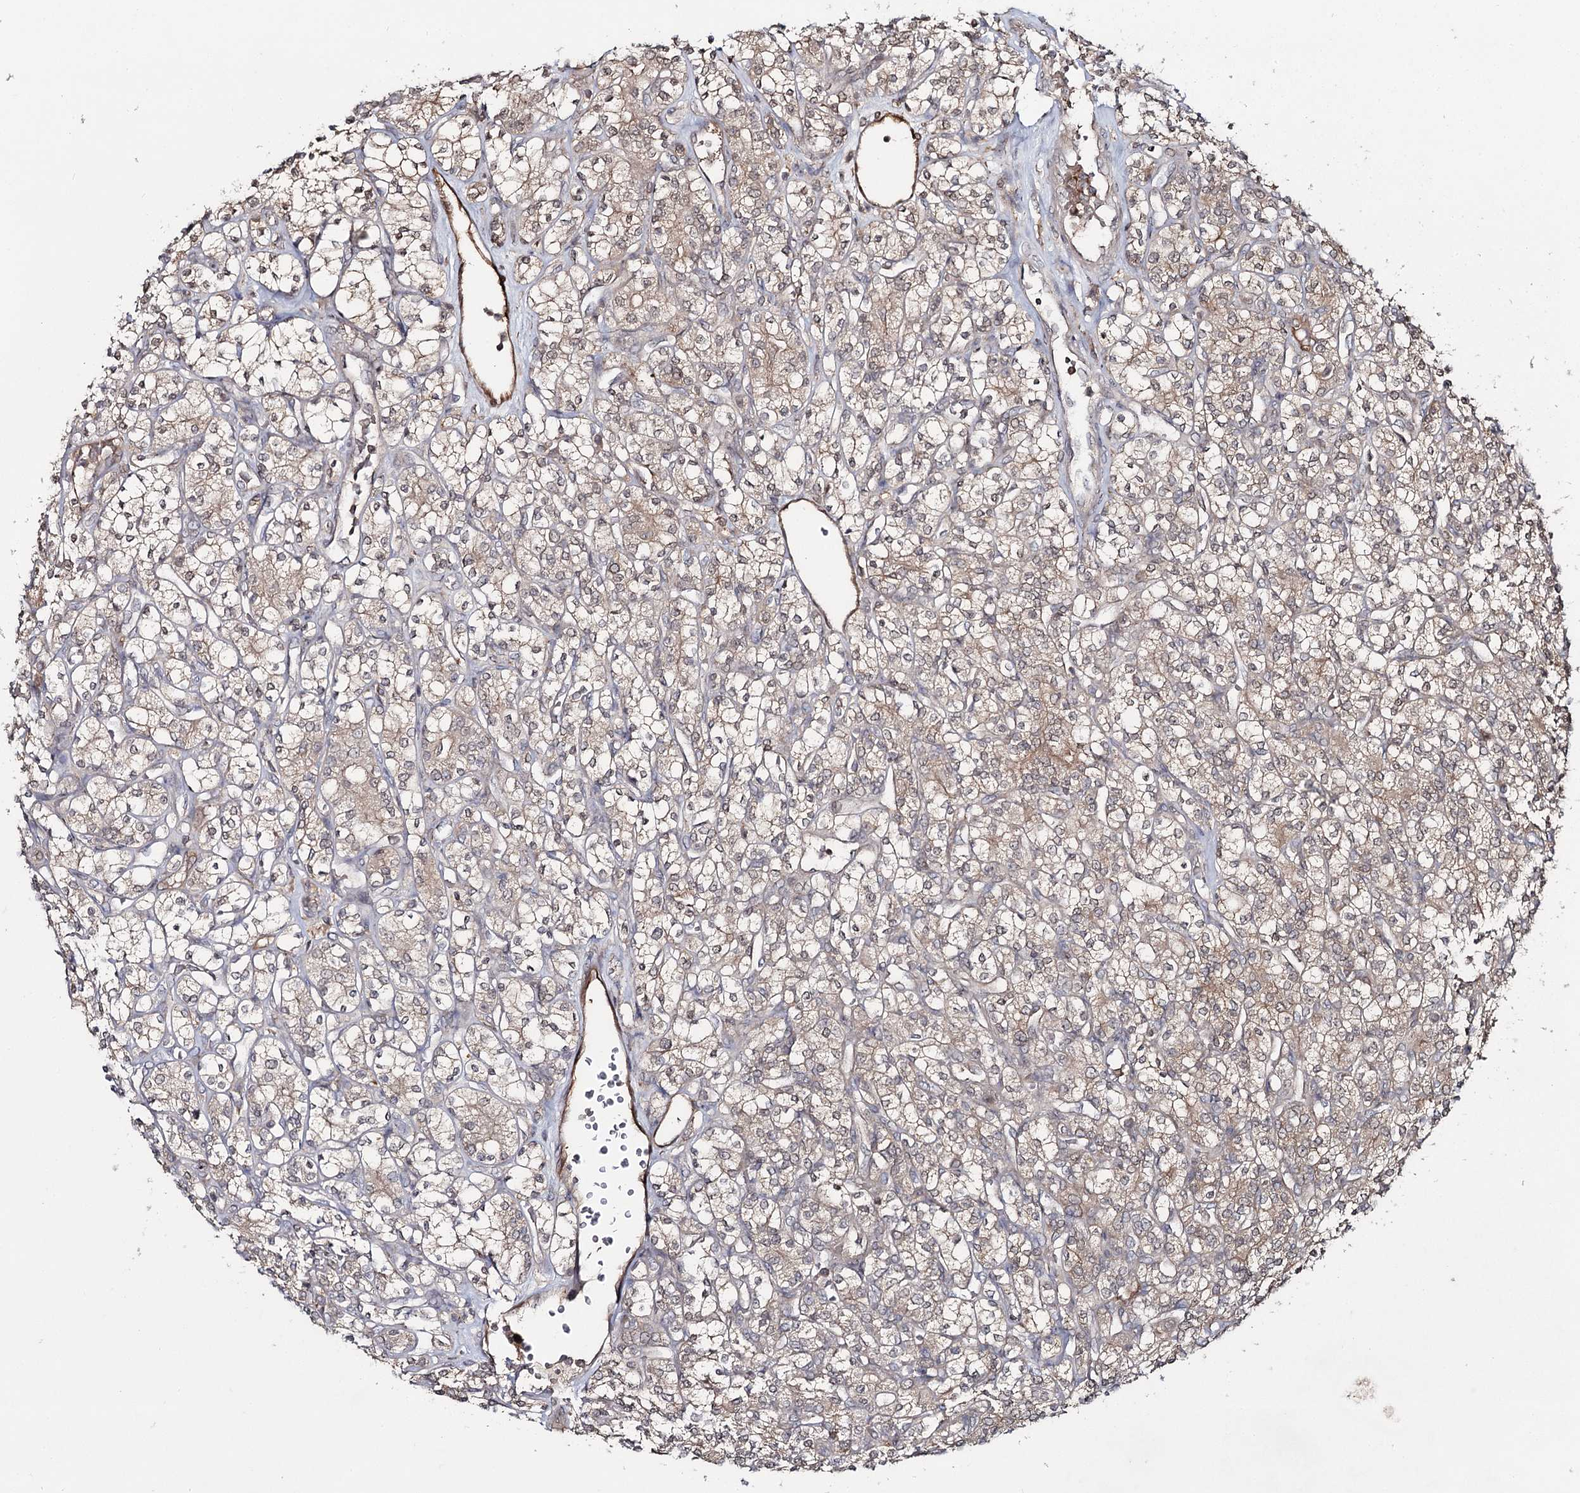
{"staining": {"intensity": "weak", "quantity": "25%-75%", "location": "cytoplasmic/membranous"}, "tissue": "renal cancer", "cell_type": "Tumor cells", "image_type": "cancer", "snomed": [{"axis": "morphology", "description": "Adenocarcinoma, NOS"}, {"axis": "topography", "description": "Kidney"}], "caption": "IHC (DAB) staining of renal cancer exhibits weak cytoplasmic/membranous protein staining in approximately 25%-75% of tumor cells. (DAB IHC with brightfield microscopy, high magnification).", "gene": "WDR44", "patient": {"sex": "male", "age": 77}}